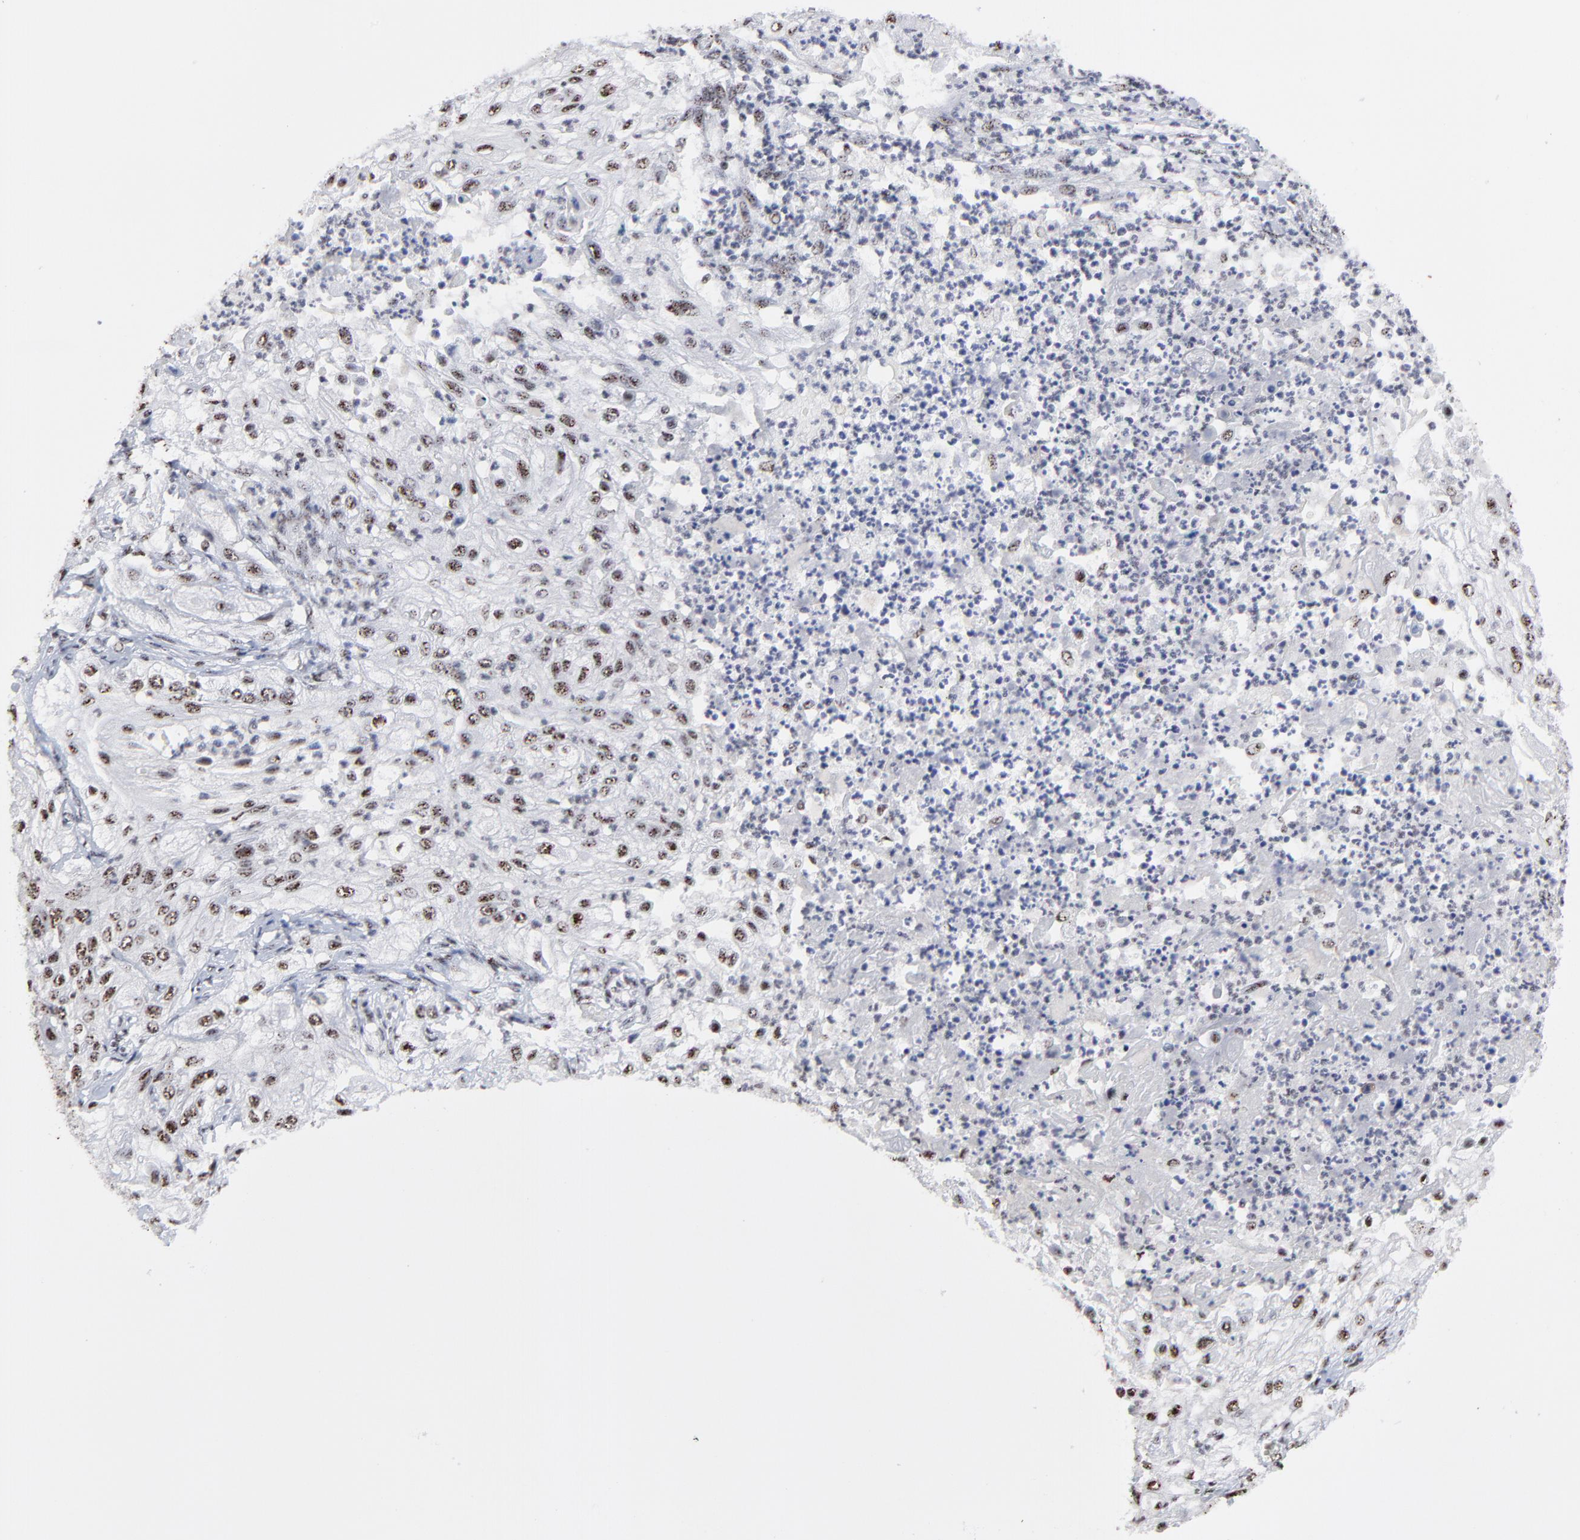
{"staining": {"intensity": "moderate", "quantity": ">75%", "location": "nuclear"}, "tissue": "lung cancer", "cell_type": "Tumor cells", "image_type": "cancer", "snomed": [{"axis": "morphology", "description": "Inflammation, NOS"}, {"axis": "morphology", "description": "Squamous cell carcinoma, NOS"}, {"axis": "topography", "description": "Lymph node"}, {"axis": "topography", "description": "Soft tissue"}, {"axis": "topography", "description": "Lung"}], "caption": "Moderate nuclear protein expression is present in approximately >75% of tumor cells in lung cancer.", "gene": "MBD4", "patient": {"sex": "male", "age": 66}}